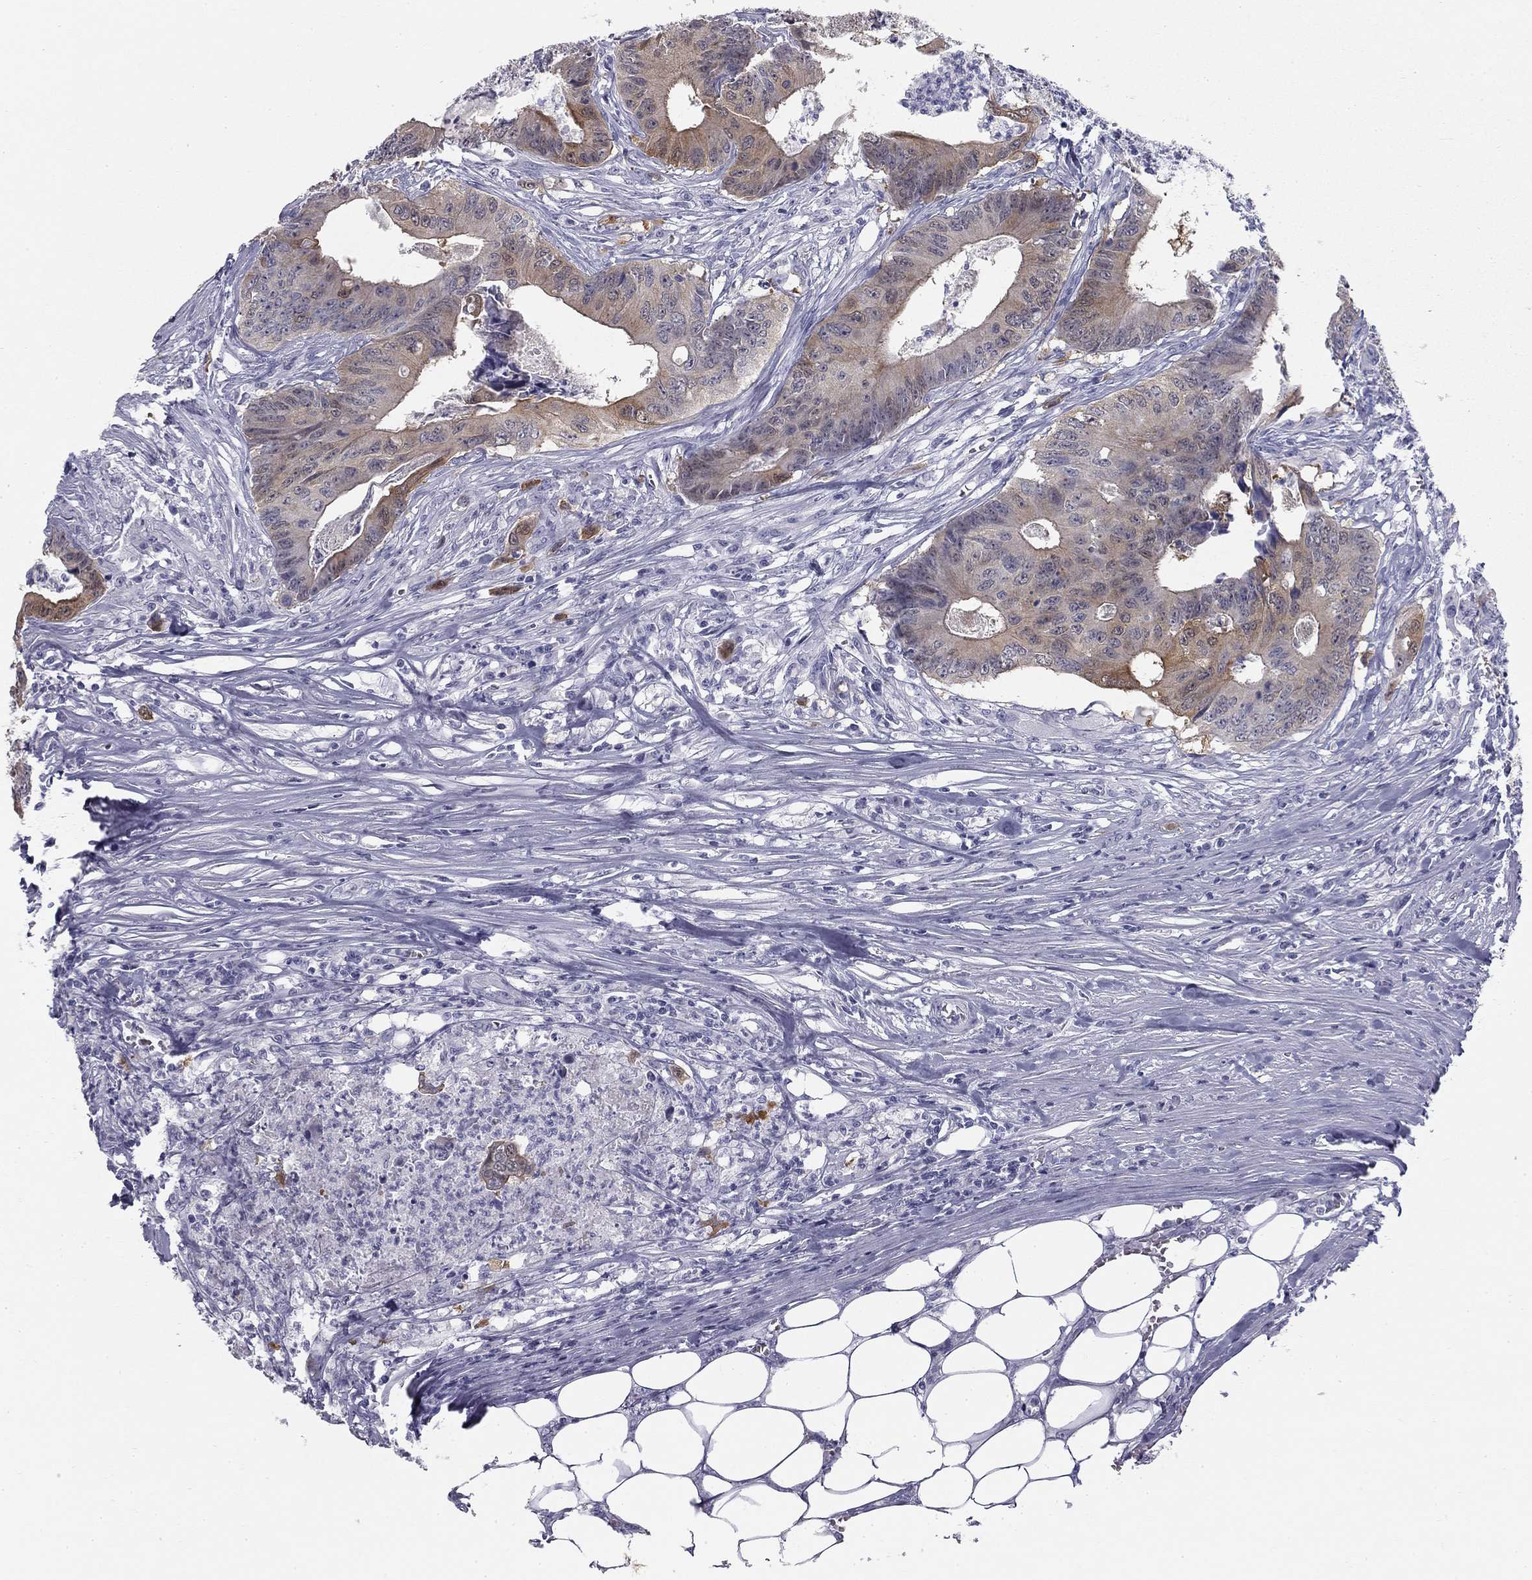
{"staining": {"intensity": "moderate", "quantity": "<25%", "location": "cytoplasmic/membranous"}, "tissue": "colorectal cancer", "cell_type": "Tumor cells", "image_type": "cancer", "snomed": [{"axis": "morphology", "description": "Adenocarcinoma, NOS"}, {"axis": "topography", "description": "Colon"}], "caption": "Tumor cells demonstrate low levels of moderate cytoplasmic/membranous expression in approximately <25% of cells in adenocarcinoma (colorectal).", "gene": "SULT2B1", "patient": {"sex": "male", "age": 84}}